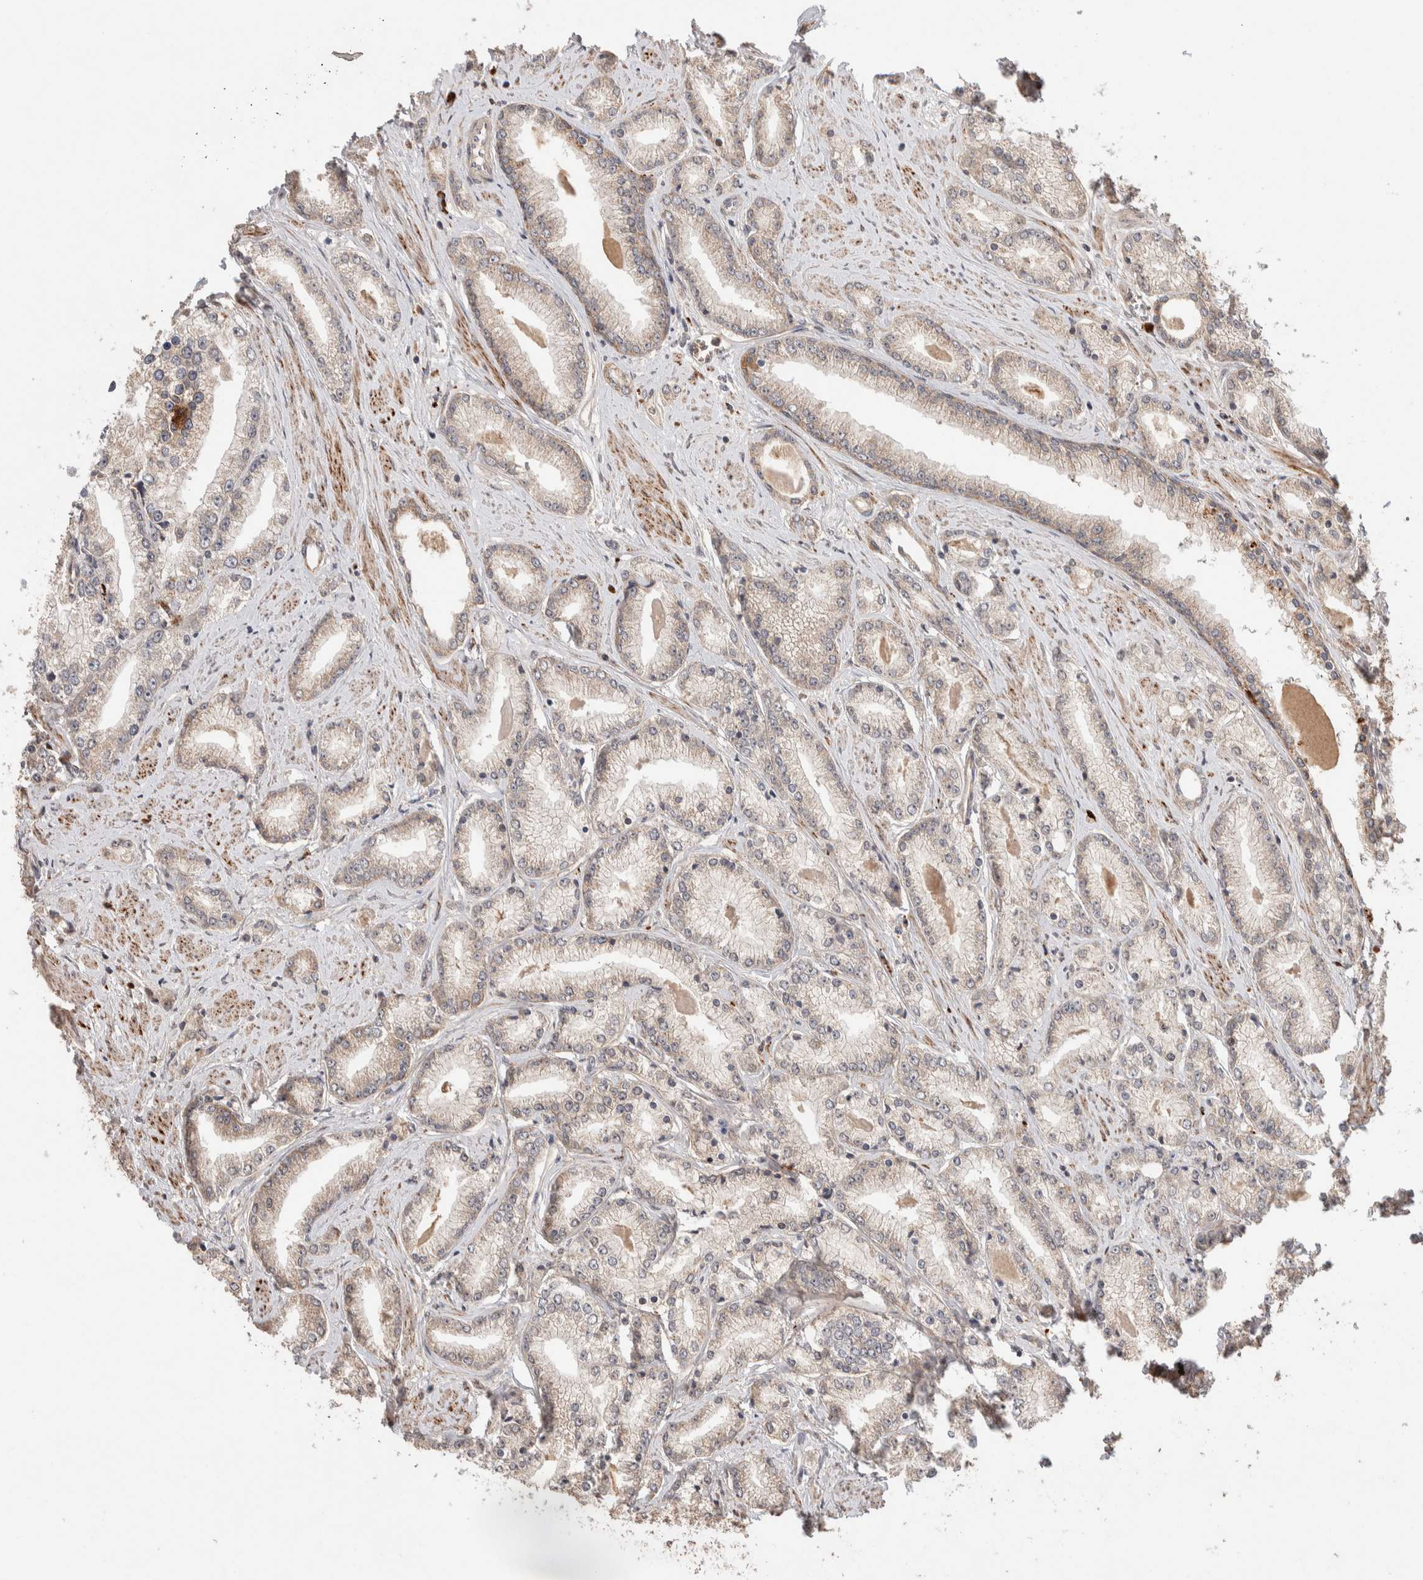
{"staining": {"intensity": "weak", "quantity": ">75%", "location": "cytoplasmic/membranous"}, "tissue": "prostate cancer", "cell_type": "Tumor cells", "image_type": "cancer", "snomed": [{"axis": "morphology", "description": "Adenocarcinoma, Low grade"}, {"axis": "topography", "description": "Prostate"}], "caption": "Prostate adenocarcinoma (low-grade) stained with IHC demonstrates weak cytoplasmic/membranous expression in approximately >75% of tumor cells.", "gene": "CASK", "patient": {"sex": "male", "age": 62}}